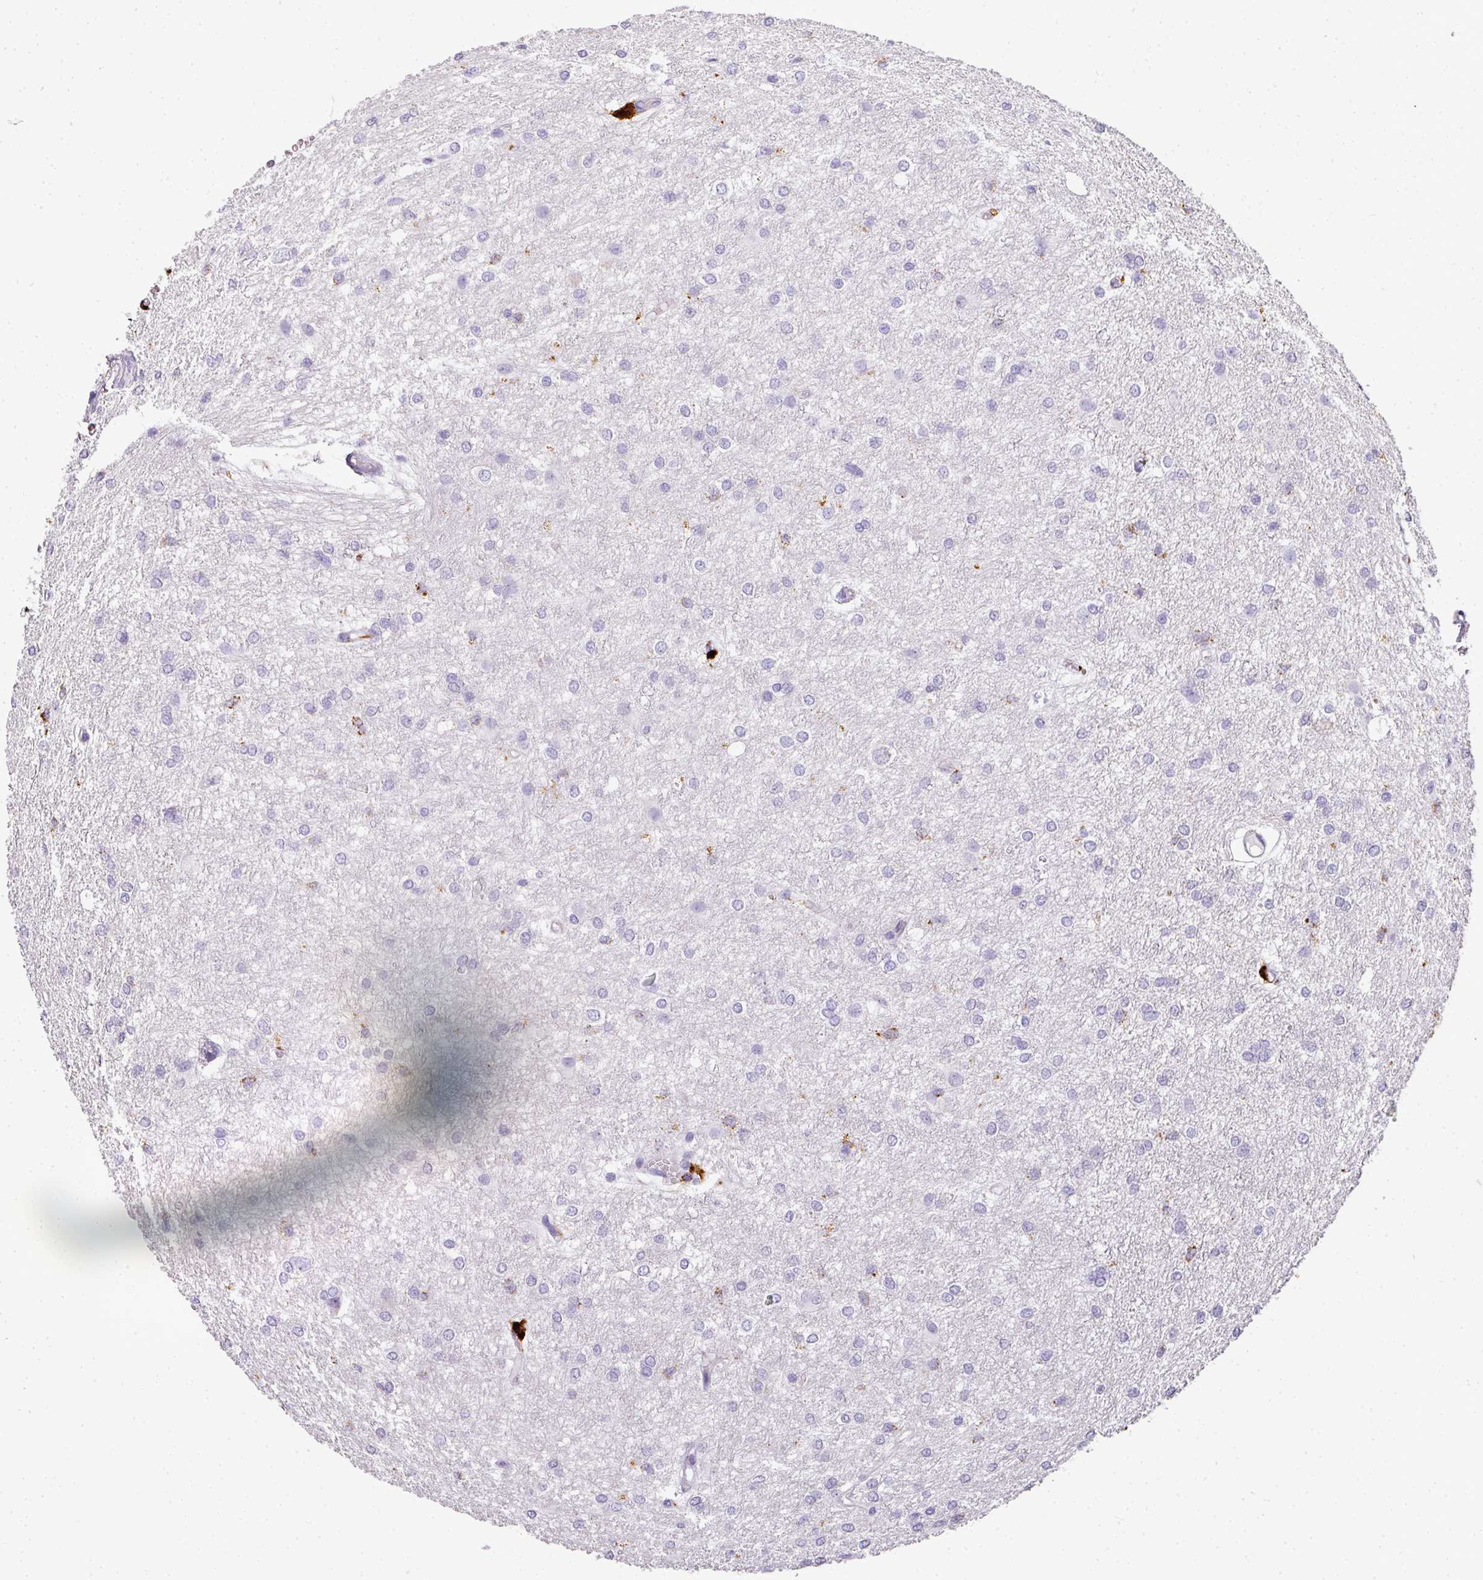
{"staining": {"intensity": "negative", "quantity": "none", "location": "none"}, "tissue": "glioma", "cell_type": "Tumor cells", "image_type": "cancer", "snomed": [{"axis": "morphology", "description": "Glioma, malignant, High grade"}, {"axis": "topography", "description": "Brain"}], "caption": "Immunohistochemical staining of human high-grade glioma (malignant) displays no significant expression in tumor cells.", "gene": "MMACHC", "patient": {"sex": "female", "age": 50}}